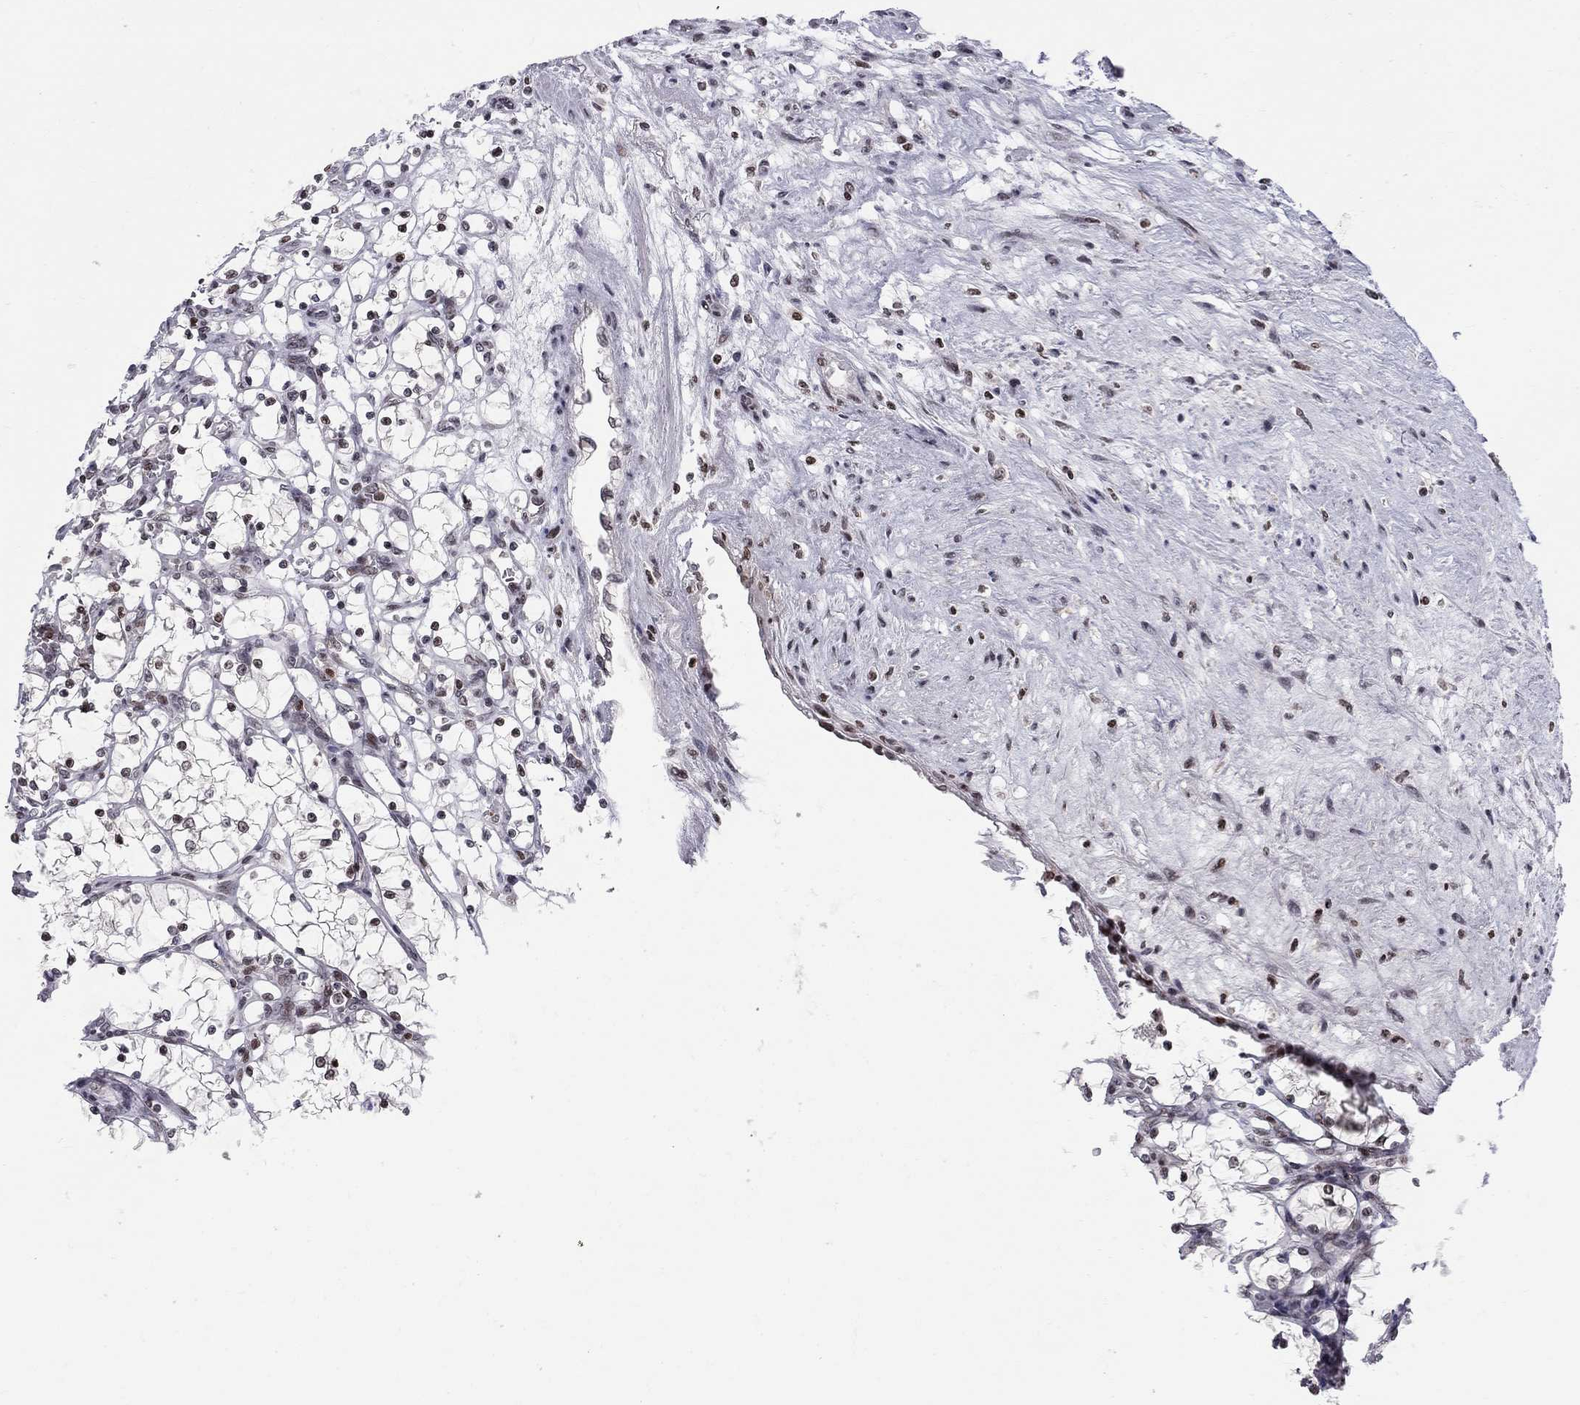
{"staining": {"intensity": "negative", "quantity": "none", "location": "none"}, "tissue": "renal cancer", "cell_type": "Tumor cells", "image_type": "cancer", "snomed": [{"axis": "morphology", "description": "Adenocarcinoma, NOS"}, {"axis": "topography", "description": "Kidney"}], "caption": "This photomicrograph is of adenocarcinoma (renal) stained with IHC to label a protein in brown with the nuclei are counter-stained blue. There is no staining in tumor cells.", "gene": "RNASEH2C", "patient": {"sex": "female", "age": 69}}